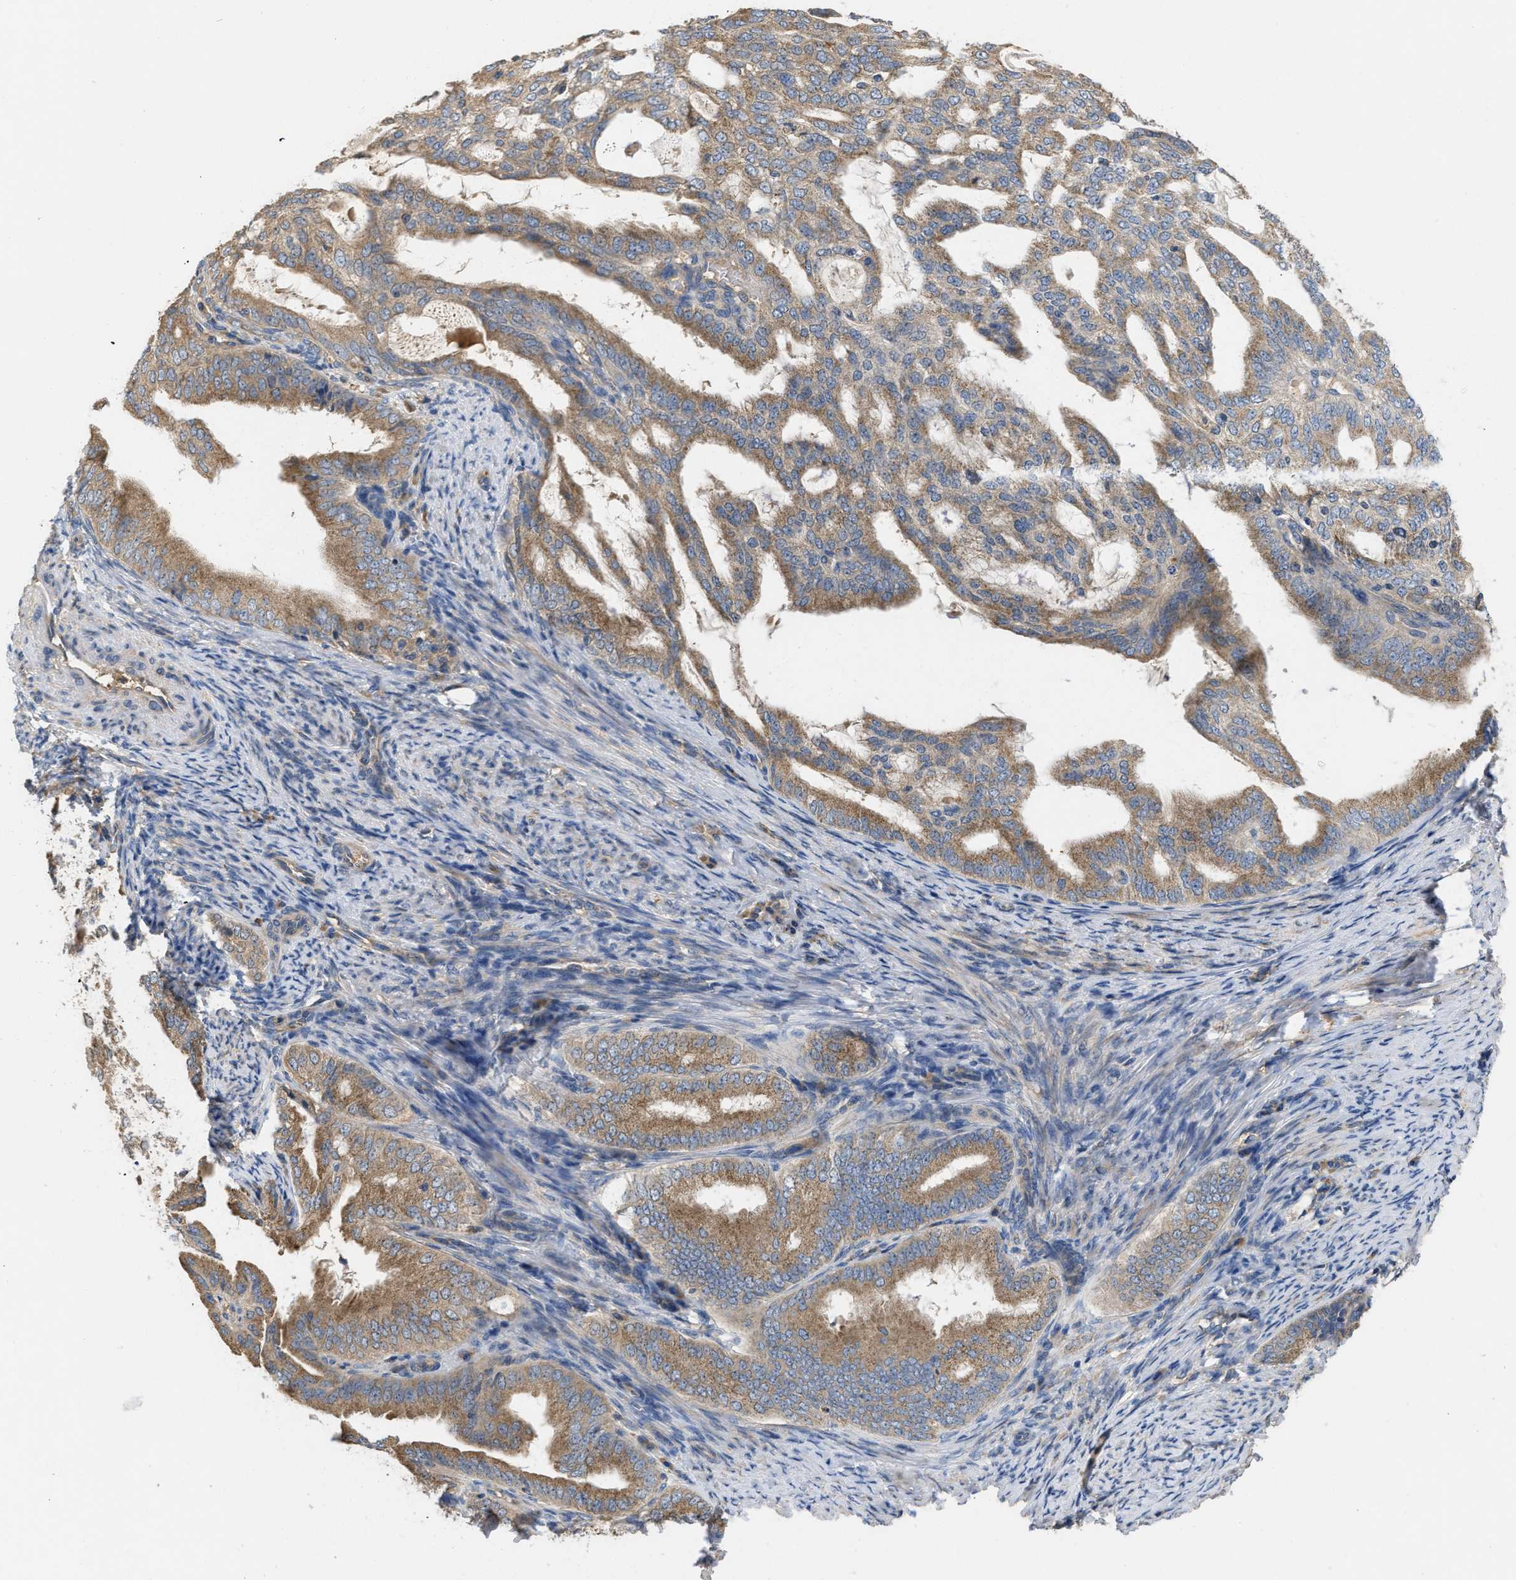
{"staining": {"intensity": "moderate", "quantity": ">75%", "location": "cytoplasmic/membranous"}, "tissue": "endometrial cancer", "cell_type": "Tumor cells", "image_type": "cancer", "snomed": [{"axis": "morphology", "description": "Adenocarcinoma, NOS"}, {"axis": "topography", "description": "Endometrium"}], "caption": "IHC (DAB) staining of endometrial adenocarcinoma displays moderate cytoplasmic/membranous protein positivity in about >75% of tumor cells. The staining was performed using DAB, with brown indicating positive protein expression. Nuclei are stained blue with hematoxylin.", "gene": "RNF216", "patient": {"sex": "female", "age": 58}}